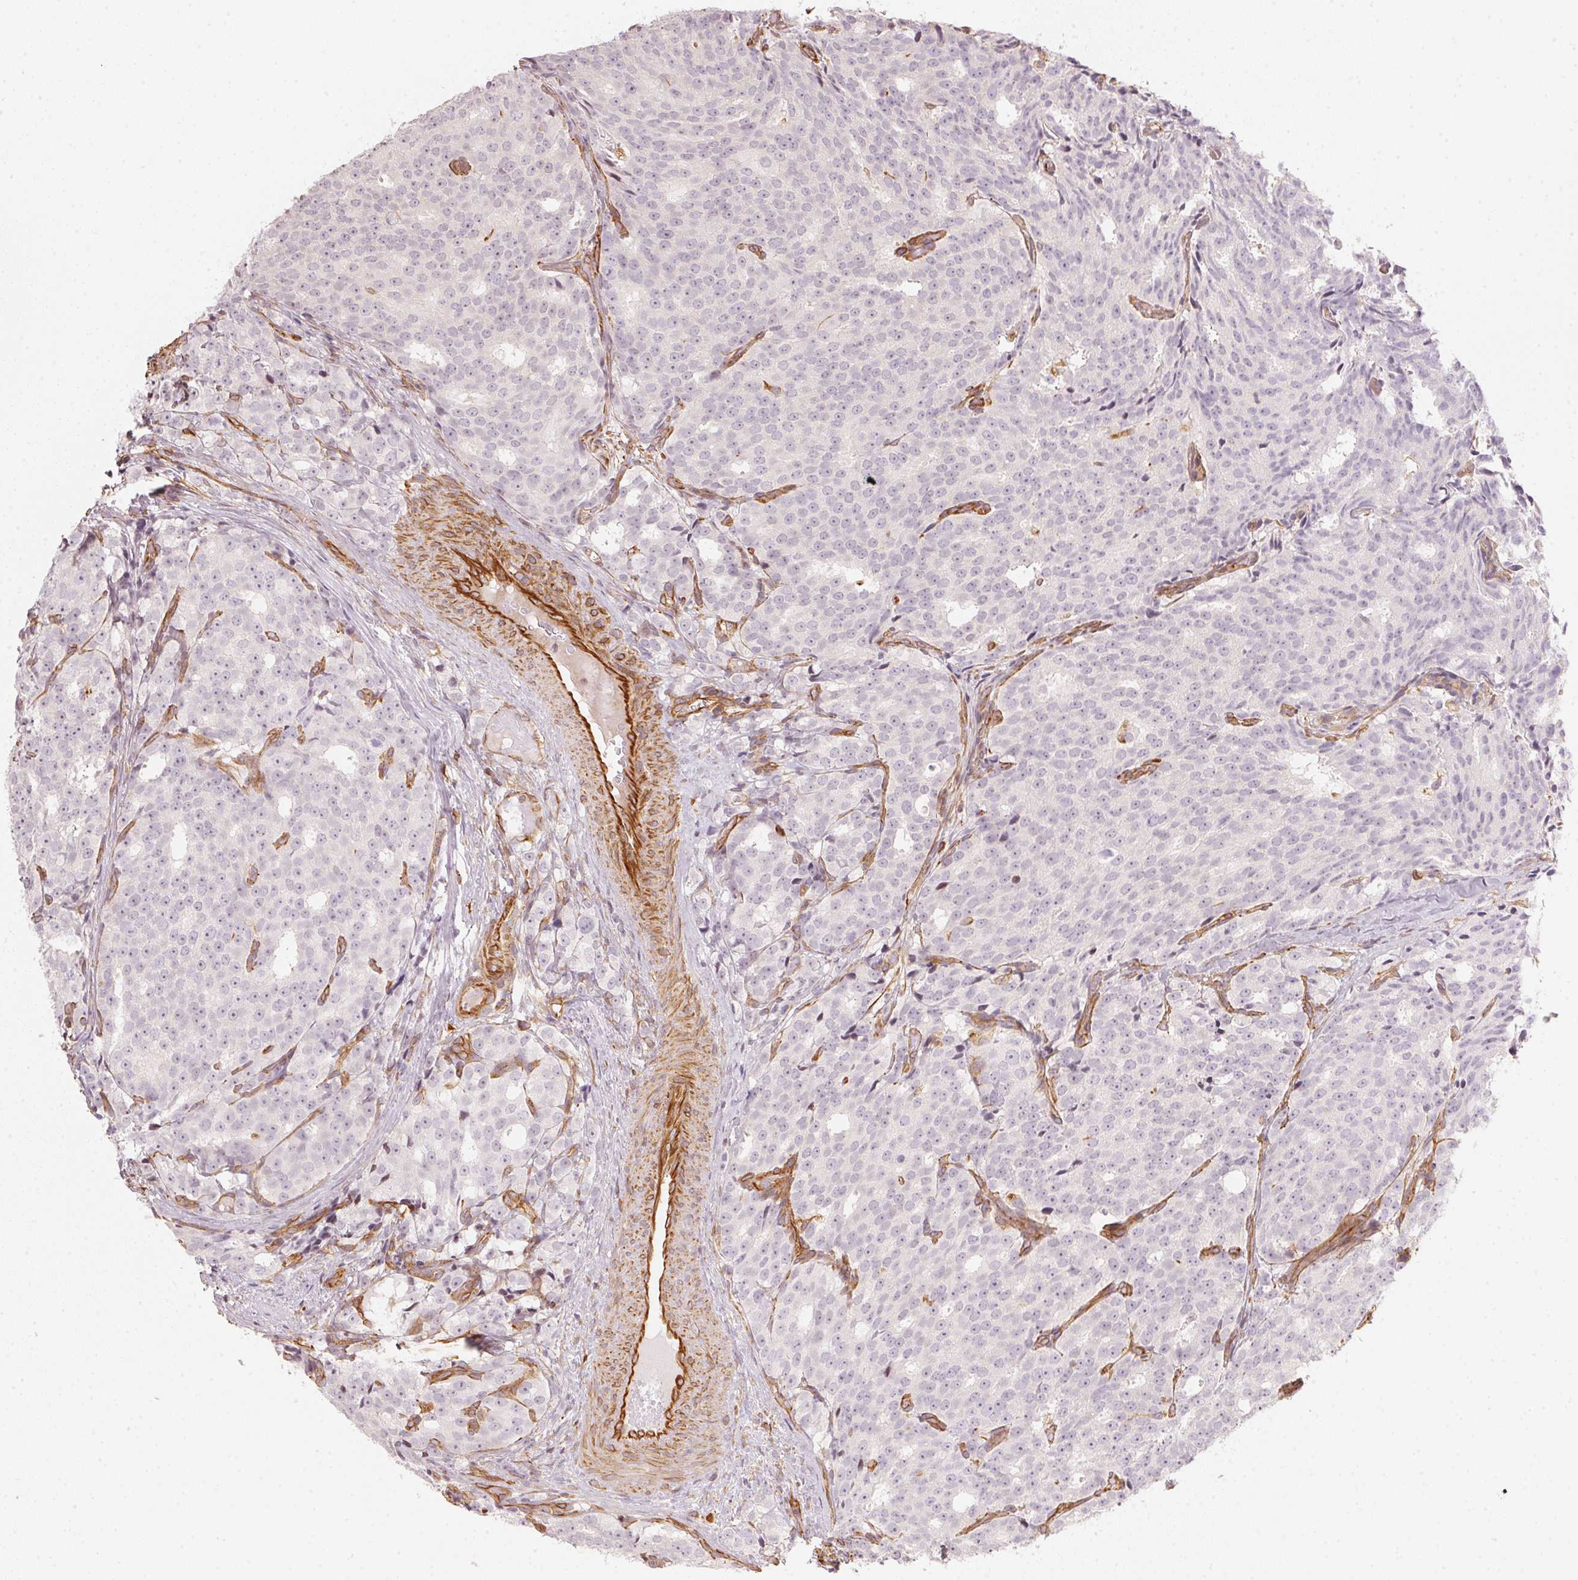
{"staining": {"intensity": "negative", "quantity": "none", "location": "none"}, "tissue": "prostate cancer", "cell_type": "Tumor cells", "image_type": "cancer", "snomed": [{"axis": "morphology", "description": "Adenocarcinoma, High grade"}, {"axis": "topography", "description": "Prostate"}], "caption": "An image of prostate cancer (high-grade adenocarcinoma) stained for a protein displays no brown staining in tumor cells.", "gene": "FOXR2", "patient": {"sex": "male", "age": 53}}